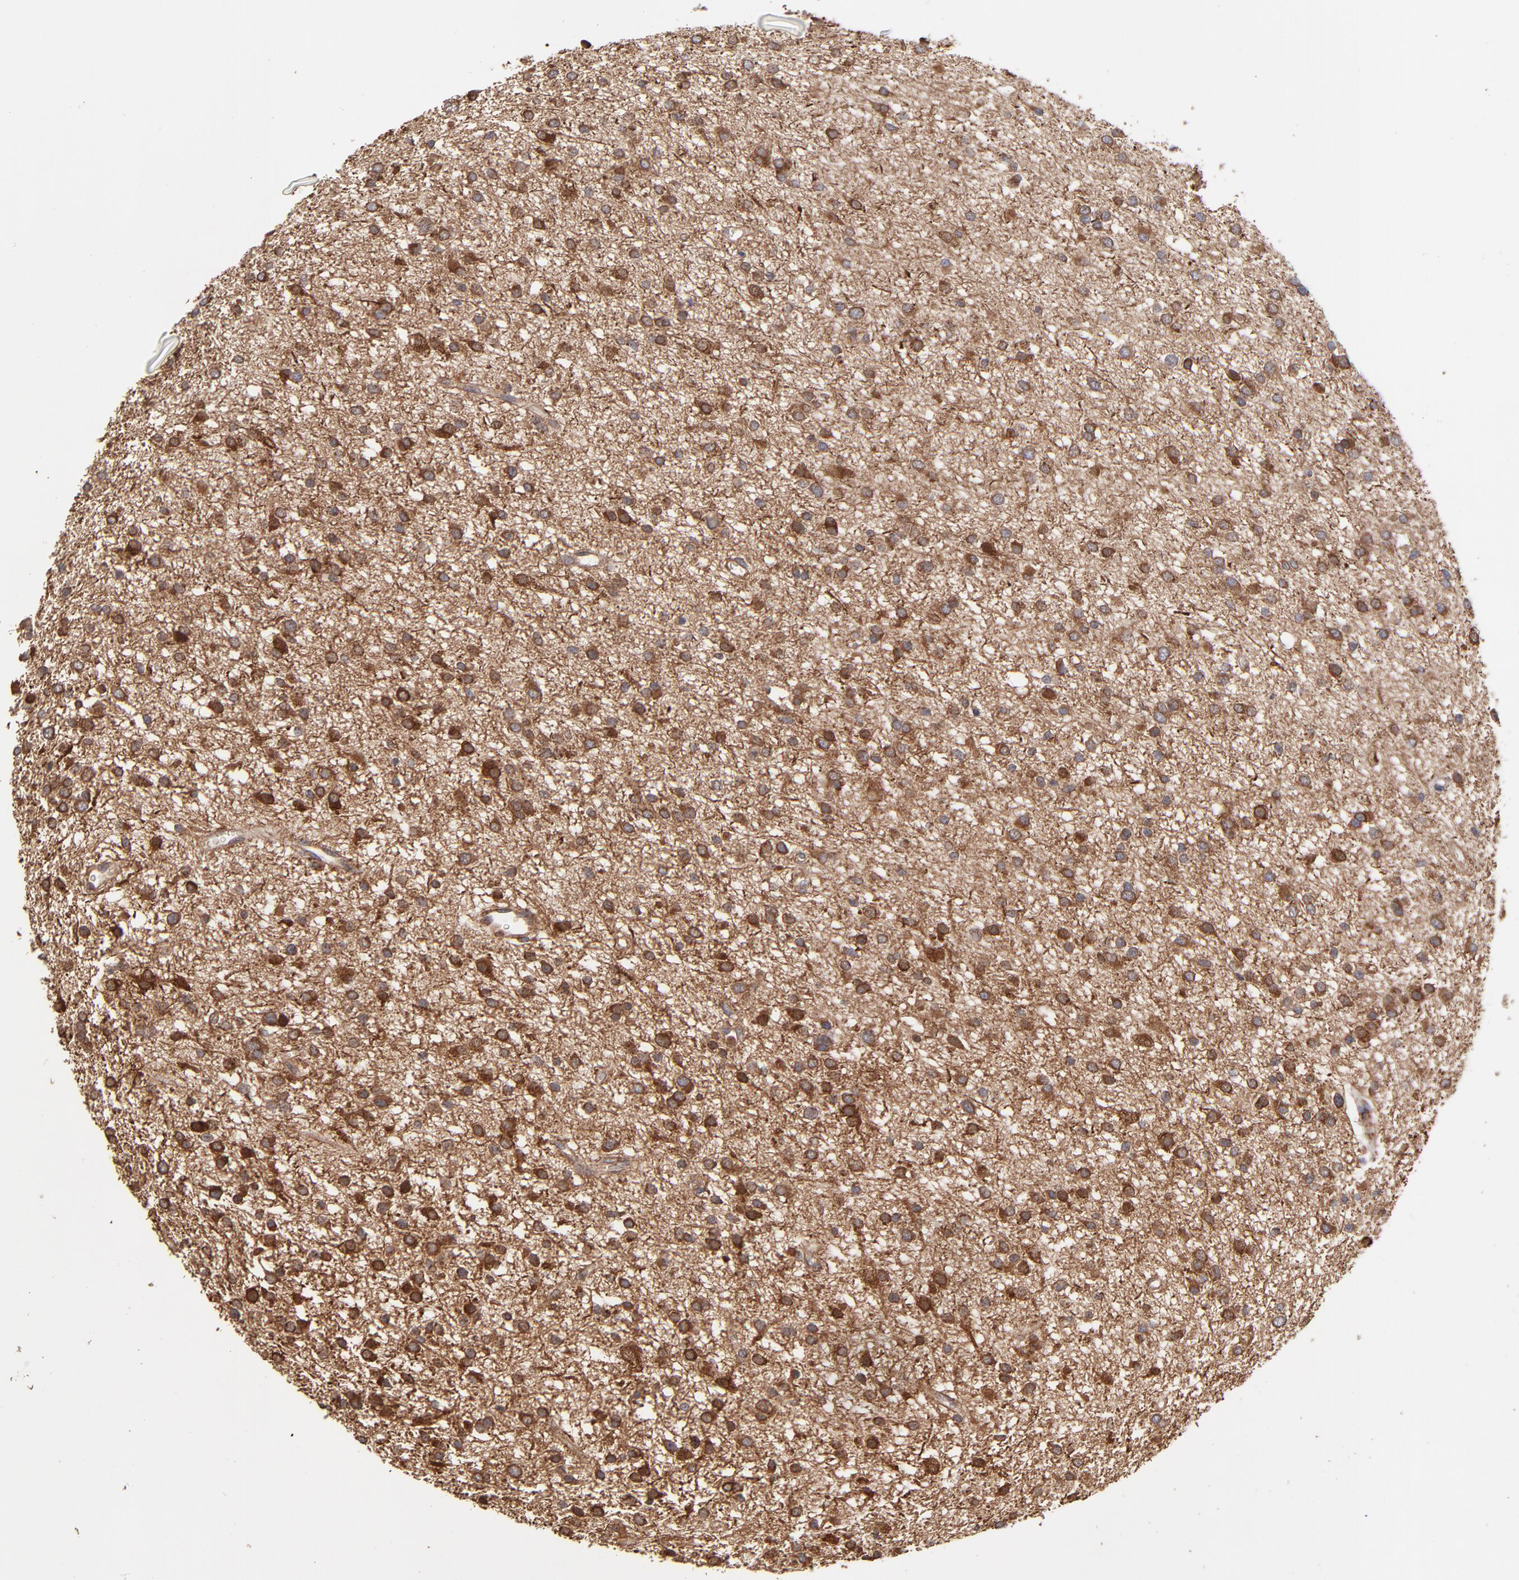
{"staining": {"intensity": "strong", "quantity": ">75%", "location": "cytoplasmic/membranous"}, "tissue": "glioma", "cell_type": "Tumor cells", "image_type": "cancer", "snomed": [{"axis": "morphology", "description": "Glioma, malignant, Low grade"}, {"axis": "topography", "description": "Brain"}], "caption": "Human glioma stained with a brown dye shows strong cytoplasmic/membranous positive expression in approximately >75% of tumor cells.", "gene": "PFKM", "patient": {"sex": "female", "age": 36}}